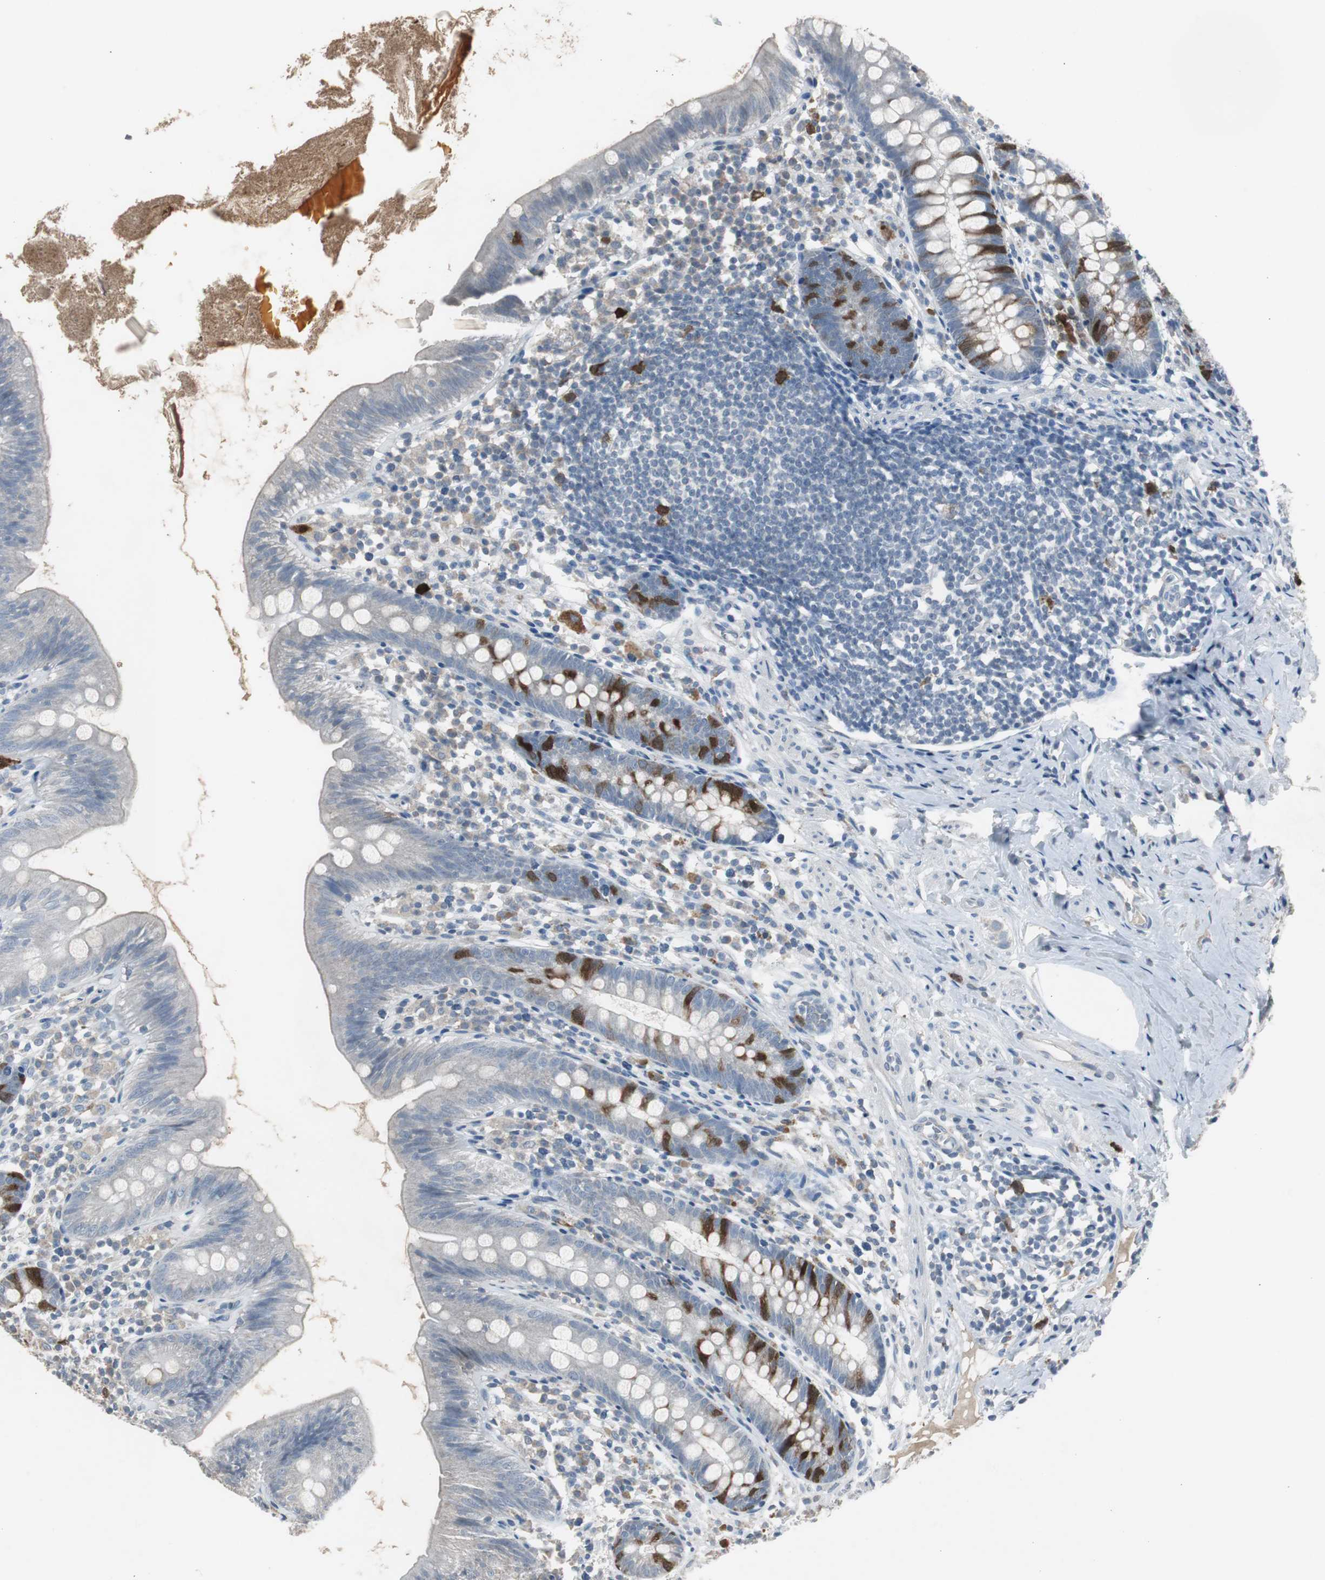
{"staining": {"intensity": "strong", "quantity": "<25%", "location": "cytoplasmic/membranous,nuclear"}, "tissue": "appendix", "cell_type": "Glandular cells", "image_type": "normal", "snomed": [{"axis": "morphology", "description": "Normal tissue, NOS"}, {"axis": "topography", "description": "Appendix"}], "caption": "Immunohistochemical staining of benign appendix displays strong cytoplasmic/membranous,nuclear protein positivity in approximately <25% of glandular cells.", "gene": "TK1", "patient": {"sex": "male", "age": 52}}